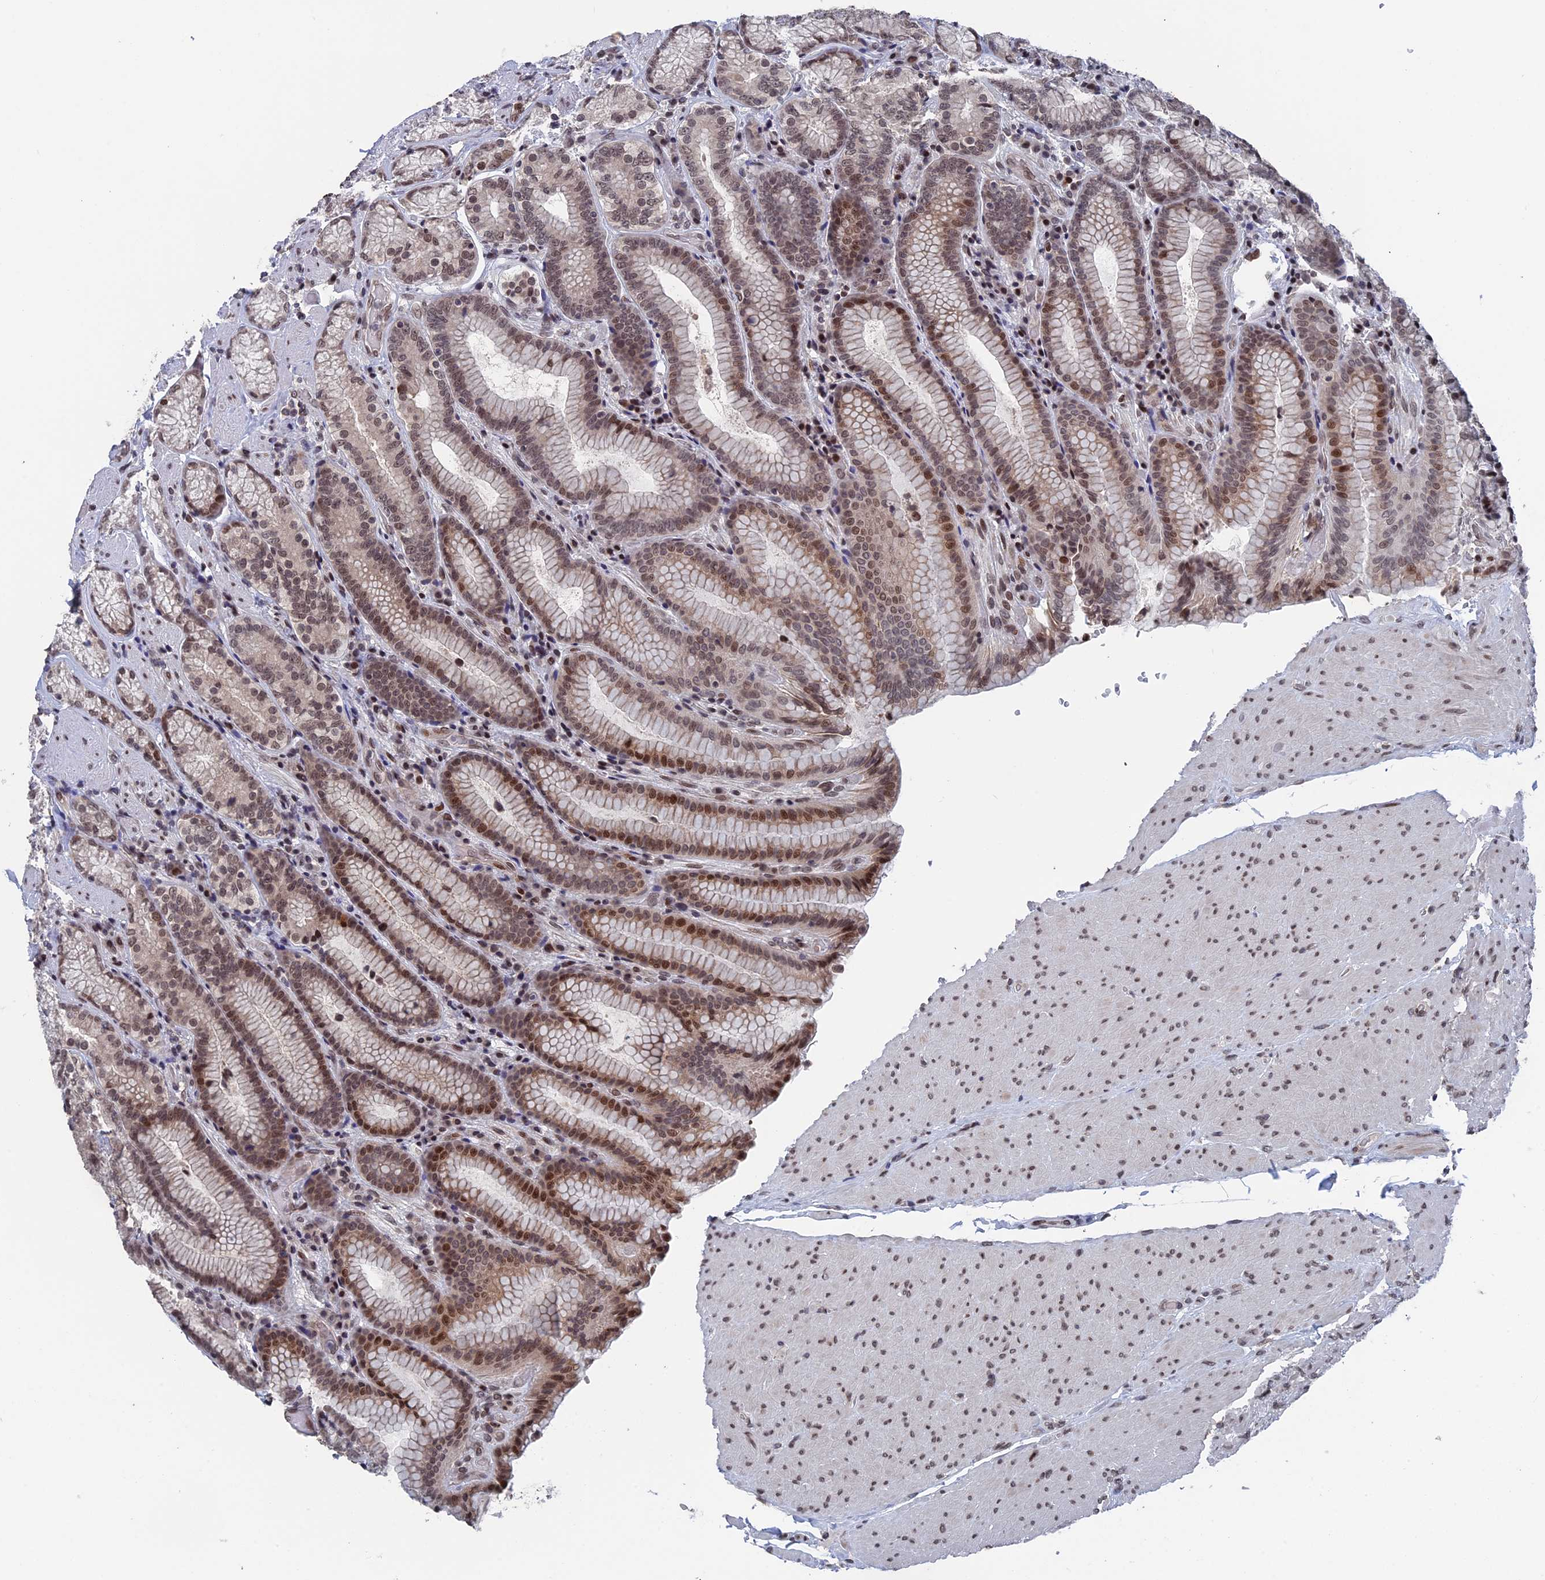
{"staining": {"intensity": "moderate", "quantity": ">75%", "location": "nuclear"}, "tissue": "stomach", "cell_type": "Glandular cells", "image_type": "normal", "snomed": [{"axis": "morphology", "description": "Normal tissue, NOS"}, {"axis": "topography", "description": "Stomach, upper"}, {"axis": "topography", "description": "Stomach, lower"}], "caption": "Immunohistochemical staining of unremarkable human stomach reveals moderate nuclear protein staining in about >75% of glandular cells.", "gene": "NR2C2AP", "patient": {"sex": "female", "age": 76}}